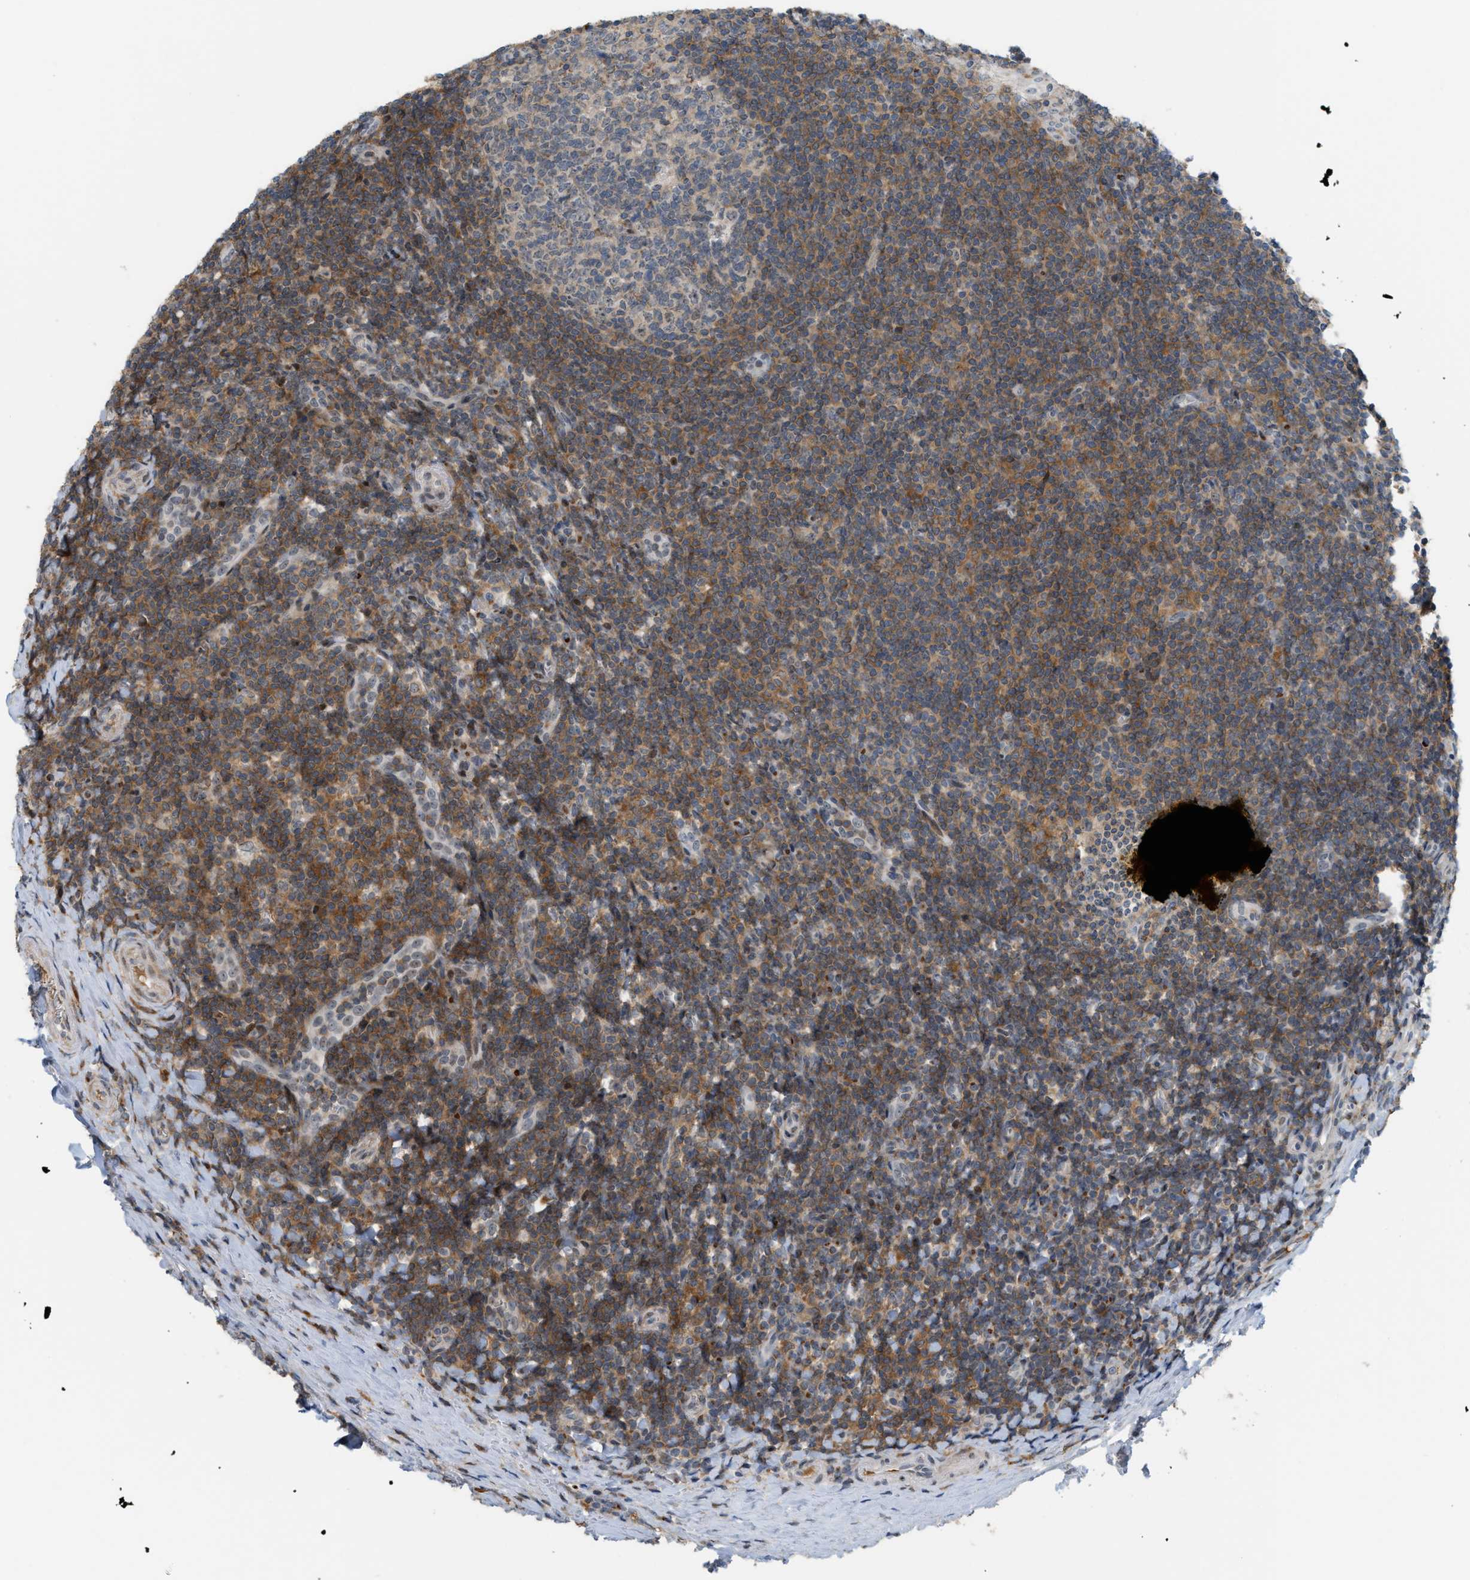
{"staining": {"intensity": "weak", "quantity": "25%-75%", "location": "cytoplasmic/membranous"}, "tissue": "tonsil", "cell_type": "Germinal center cells", "image_type": "normal", "snomed": [{"axis": "morphology", "description": "Normal tissue, NOS"}, {"axis": "topography", "description": "Tonsil"}], "caption": "Protein staining shows weak cytoplasmic/membranous positivity in about 25%-75% of germinal center cells in benign tonsil. The protein is shown in brown color, while the nuclei are stained blue.", "gene": "DIPK1A", "patient": {"sex": "male", "age": 37}}